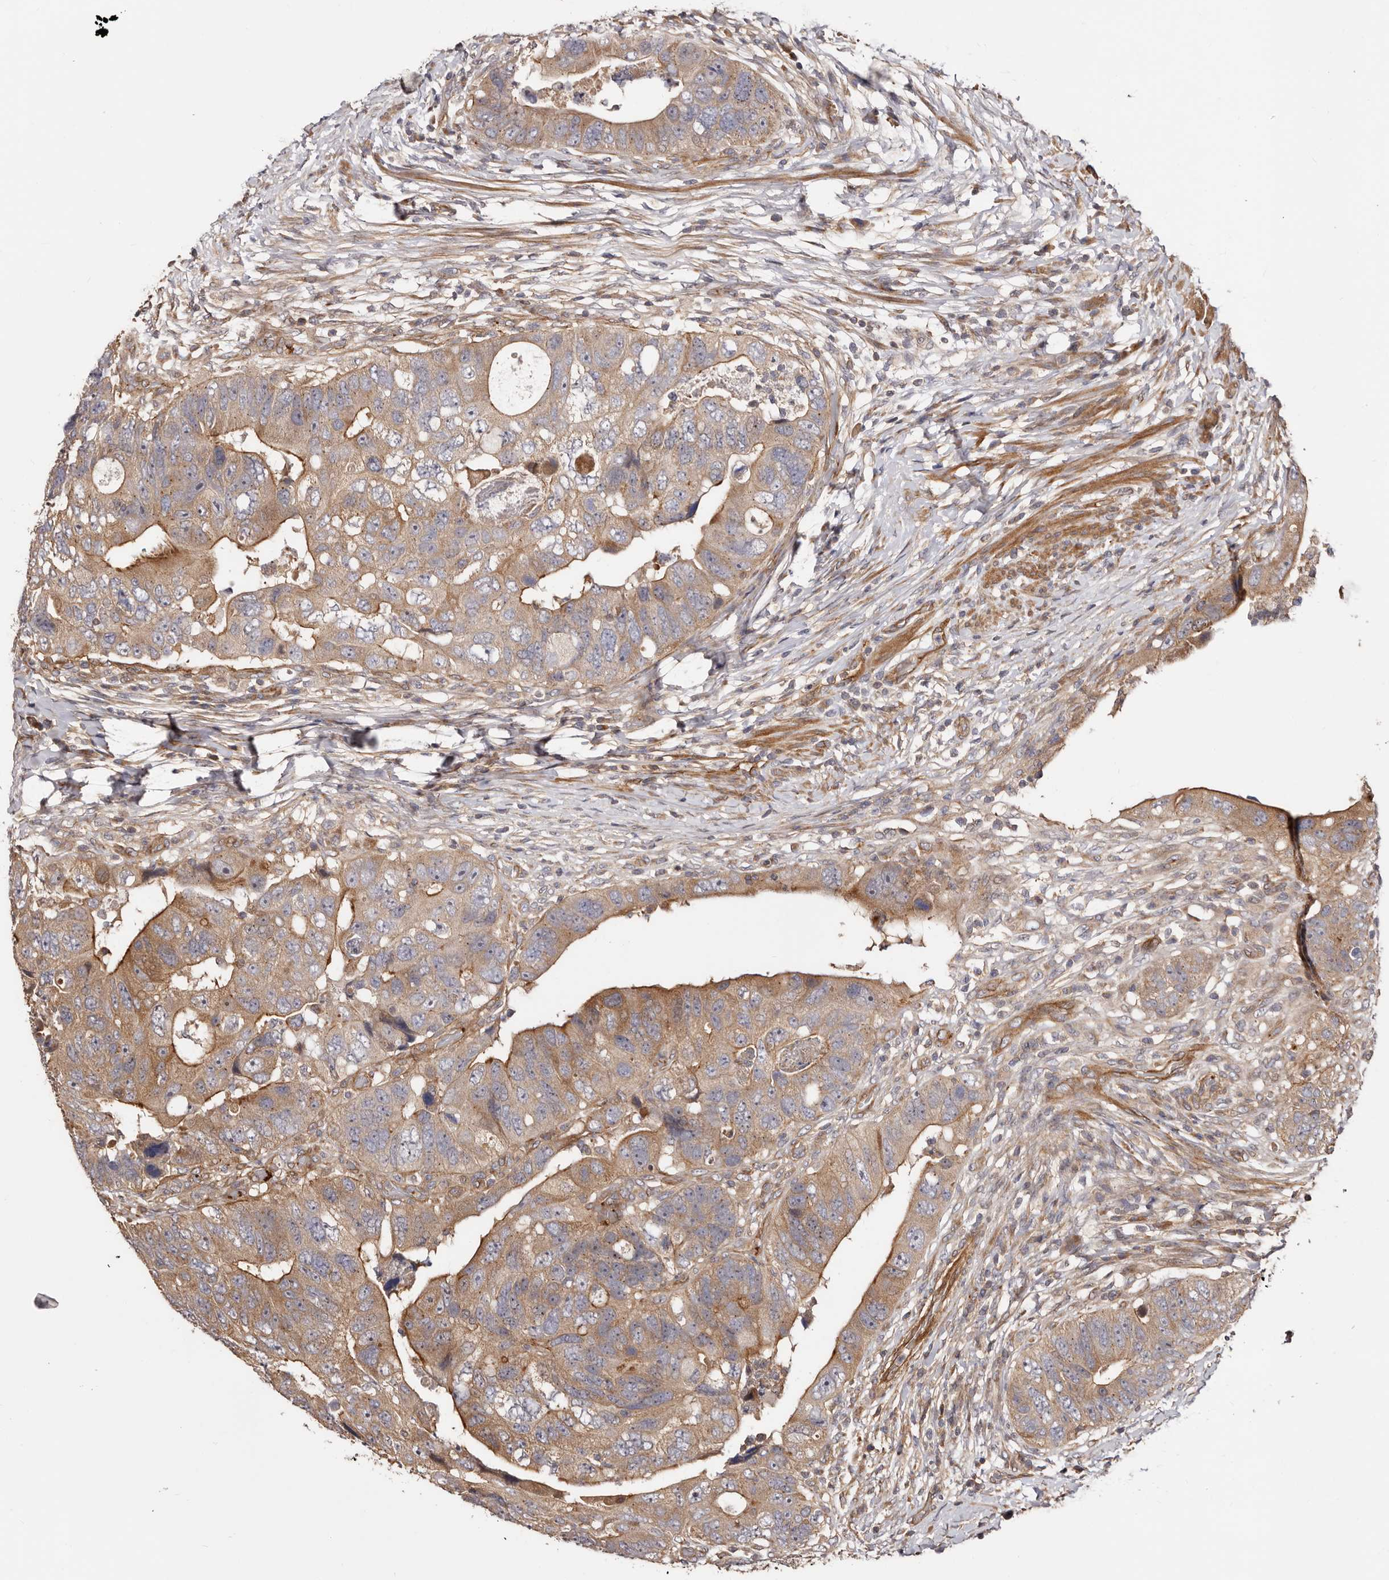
{"staining": {"intensity": "moderate", "quantity": ">75%", "location": "cytoplasmic/membranous"}, "tissue": "colorectal cancer", "cell_type": "Tumor cells", "image_type": "cancer", "snomed": [{"axis": "morphology", "description": "Adenocarcinoma, NOS"}, {"axis": "topography", "description": "Rectum"}], "caption": "Immunohistochemistry (IHC) of adenocarcinoma (colorectal) exhibits medium levels of moderate cytoplasmic/membranous positivity in about >75% of tumor cells.", "gene": "GTPBP1", "patient": {"sex": "male", "age": 59}}